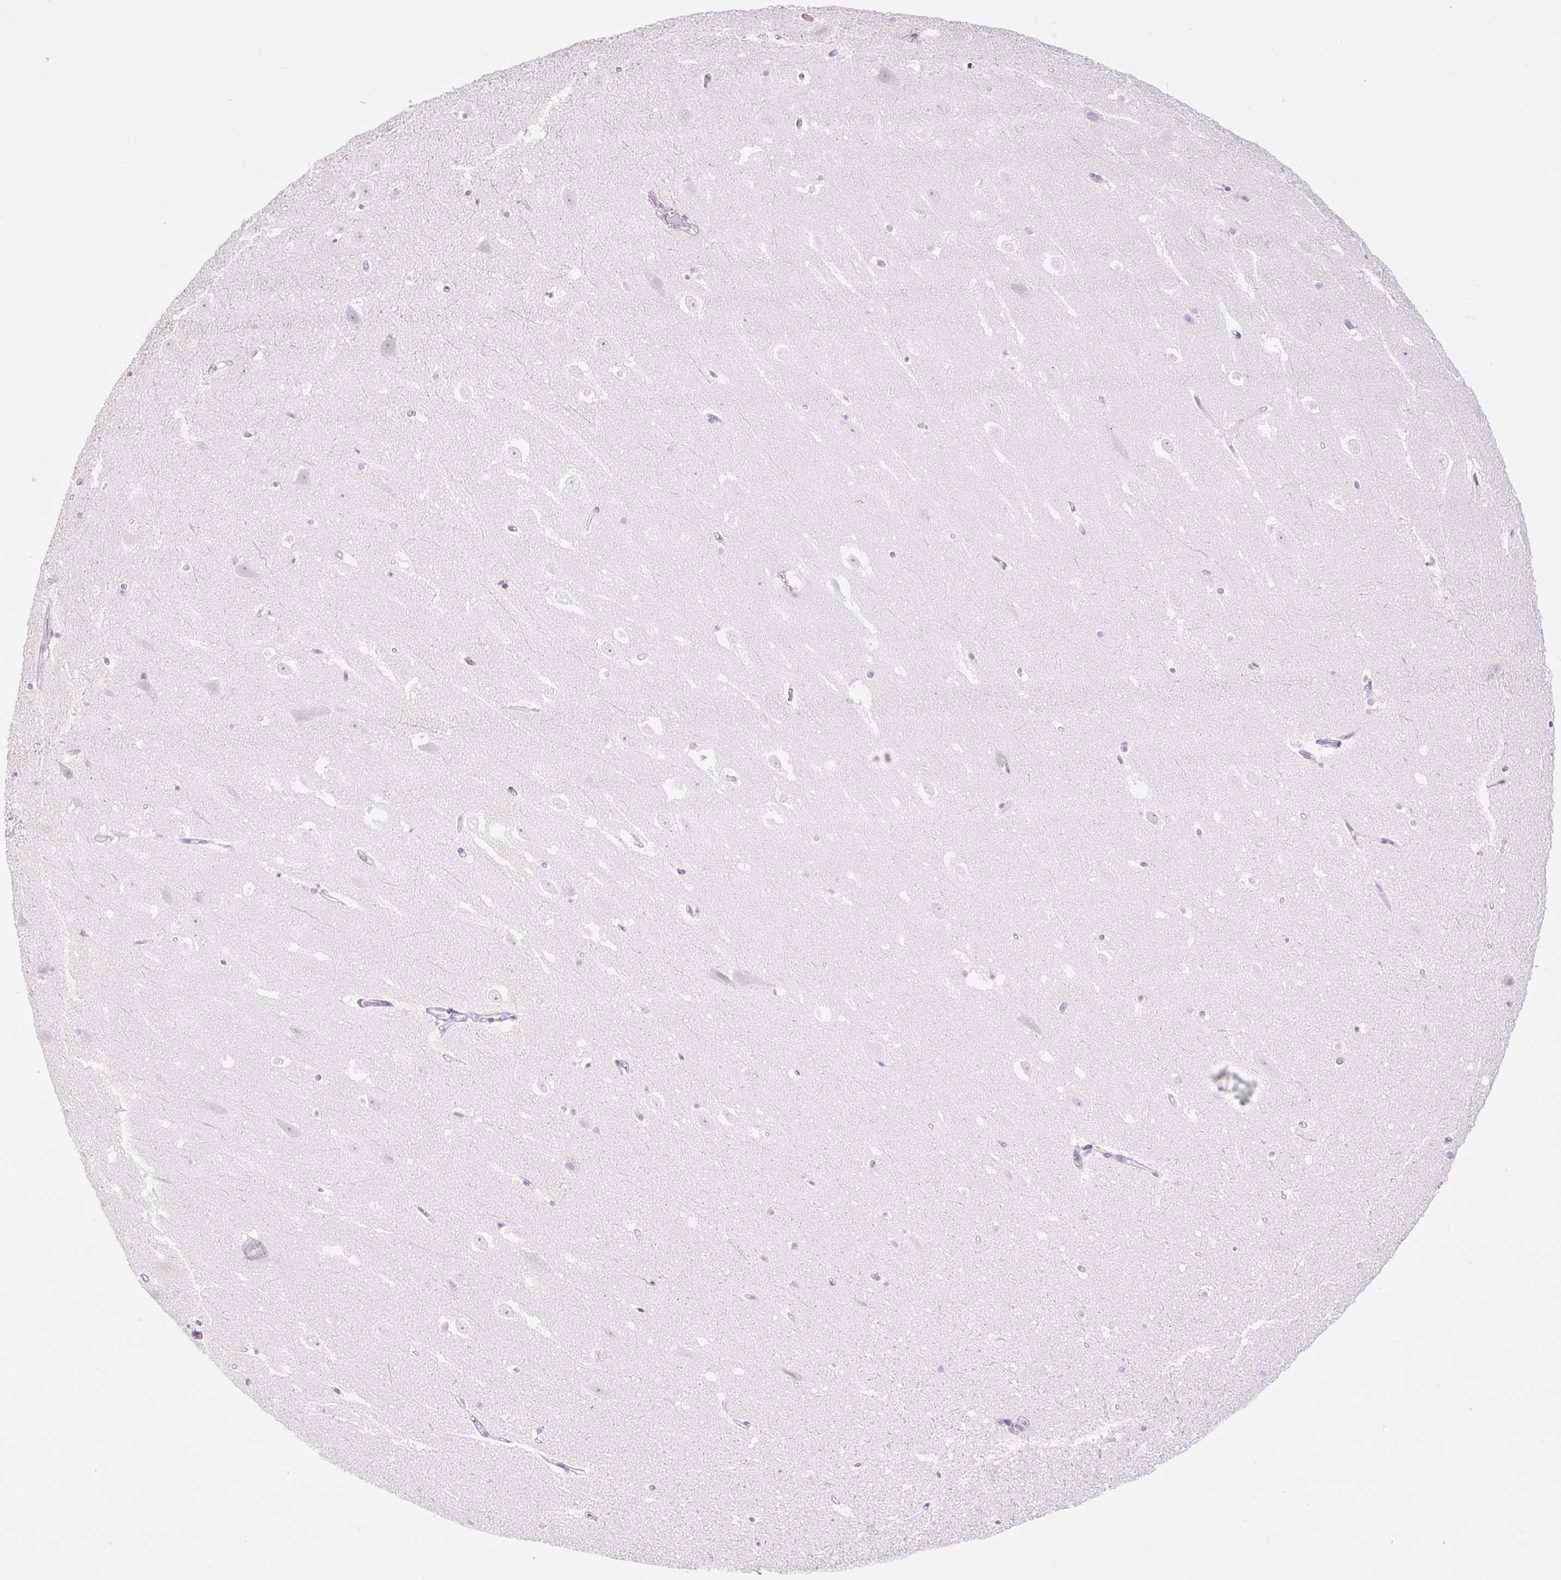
{"staining": {"intensity": "negative", "quantity": "none", "location": "none"}, "tissue": "hippocampus", "cell_type": "Glial cells", "image_type": "normal", "snomed": [{"axis": "morphology", "description": "Normal tissue, NOS"}, {"axis": "topography", "description": "Hippocampus"}], "caption": "Hippocampus was stained to show a protein in brown. There is no significant expression in glial cells. Nuclei are stained in blue.", "gene": "RNF212B", "patient": {"sex": "male", "age": 37}}